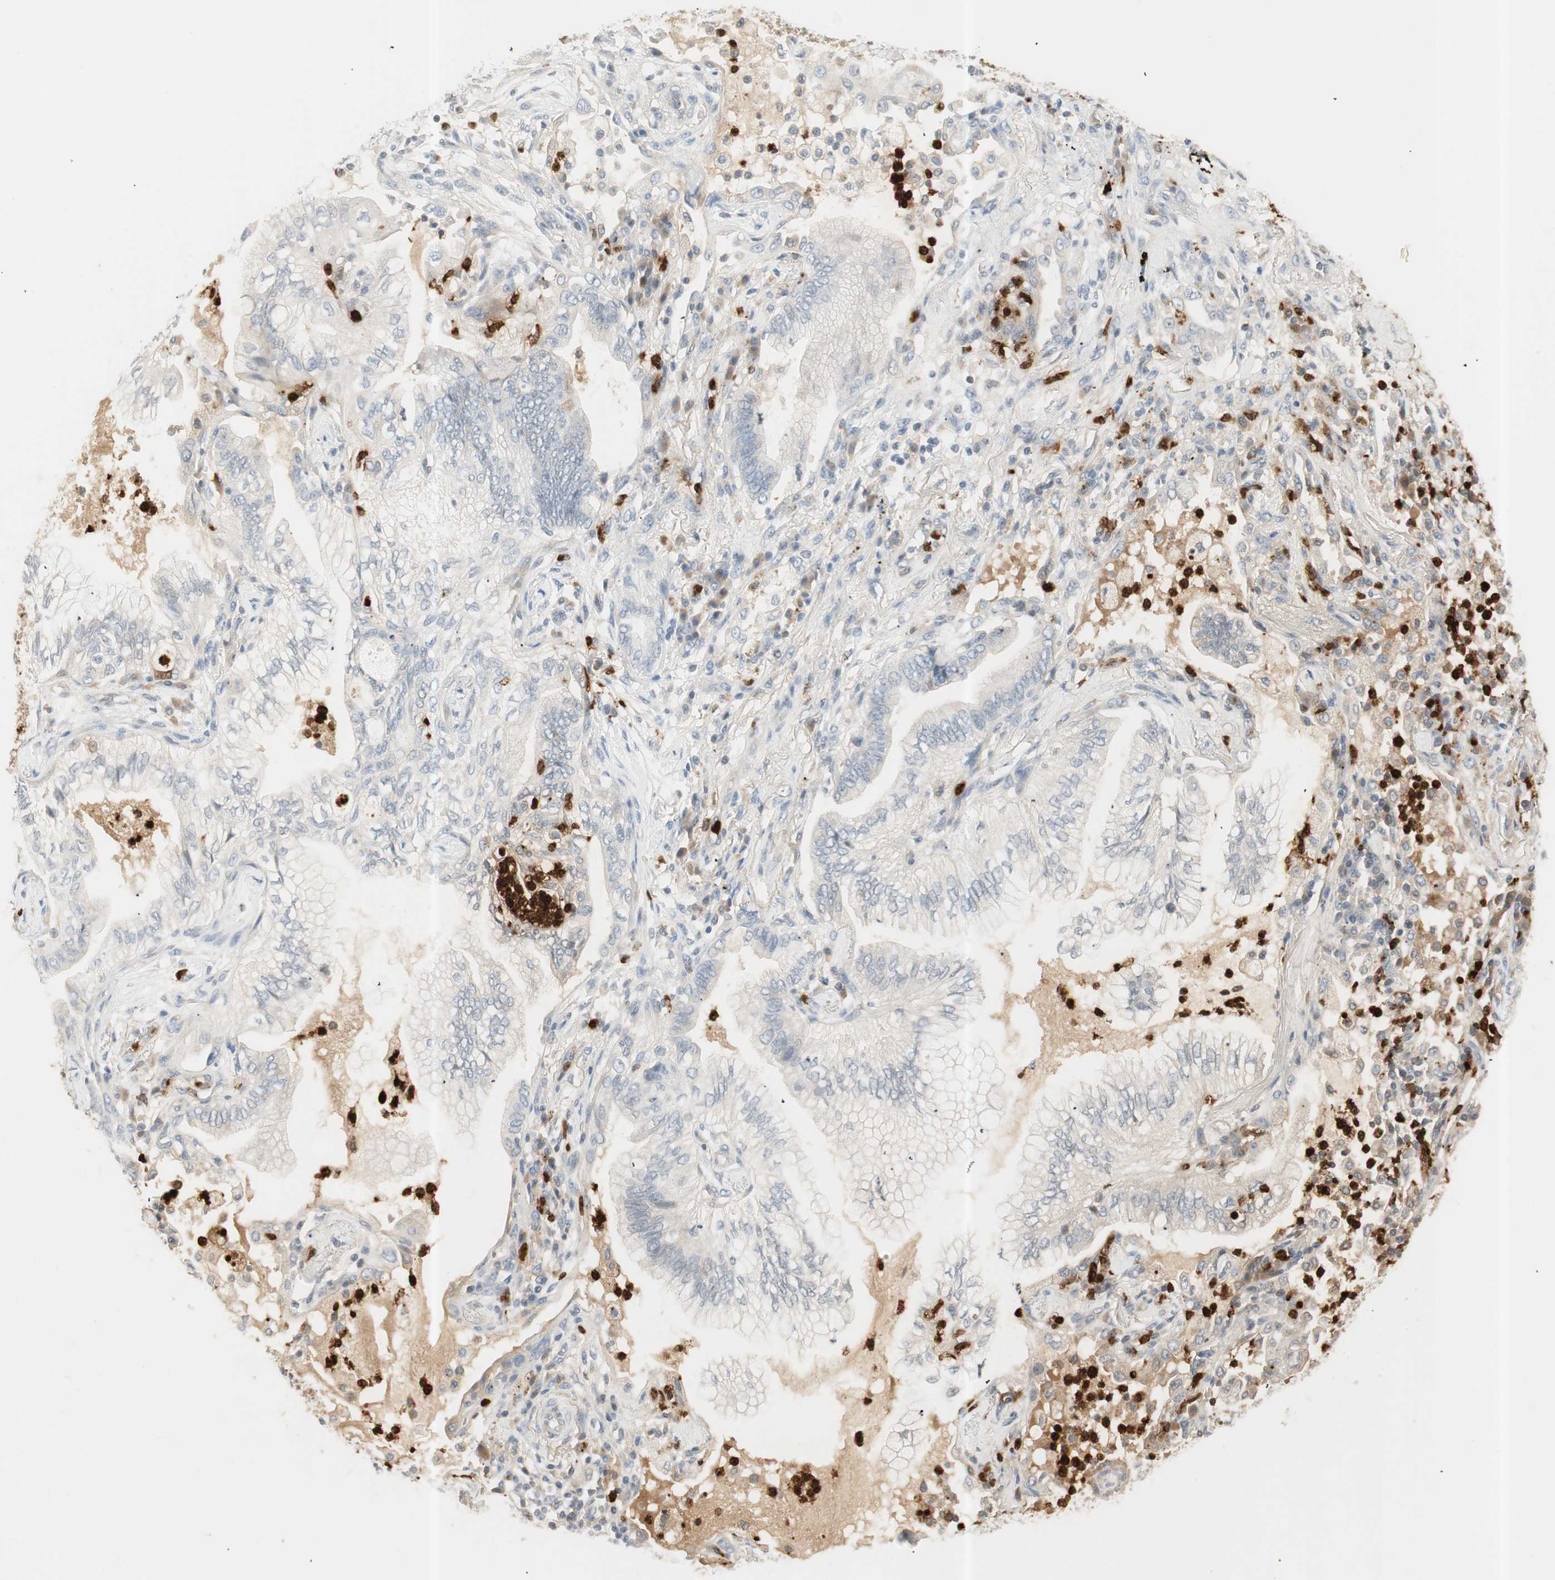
{"staining": {"intensity": "negative", "quantity": "none", "location": "none"}, "tissue": "lung cancer", "cell_type": "Tumor cells", "image_type": "cancer", "snomed": [{"axis": "morphology", "description": "Normal tissue, NOS"}, {"axis": "morphology", "description": "Adenocarcinoma, NOS"}, {"axis": "topography", "description": "Bronchus"}, {"axis": "topography", "description": "Lung"}], "caption": "Immunohistochemical staining of human lung cancer reveals no significant positivity in tumor cells.", "gene": "PRTN3", "patient": {"sex": "female", "age": 70}}